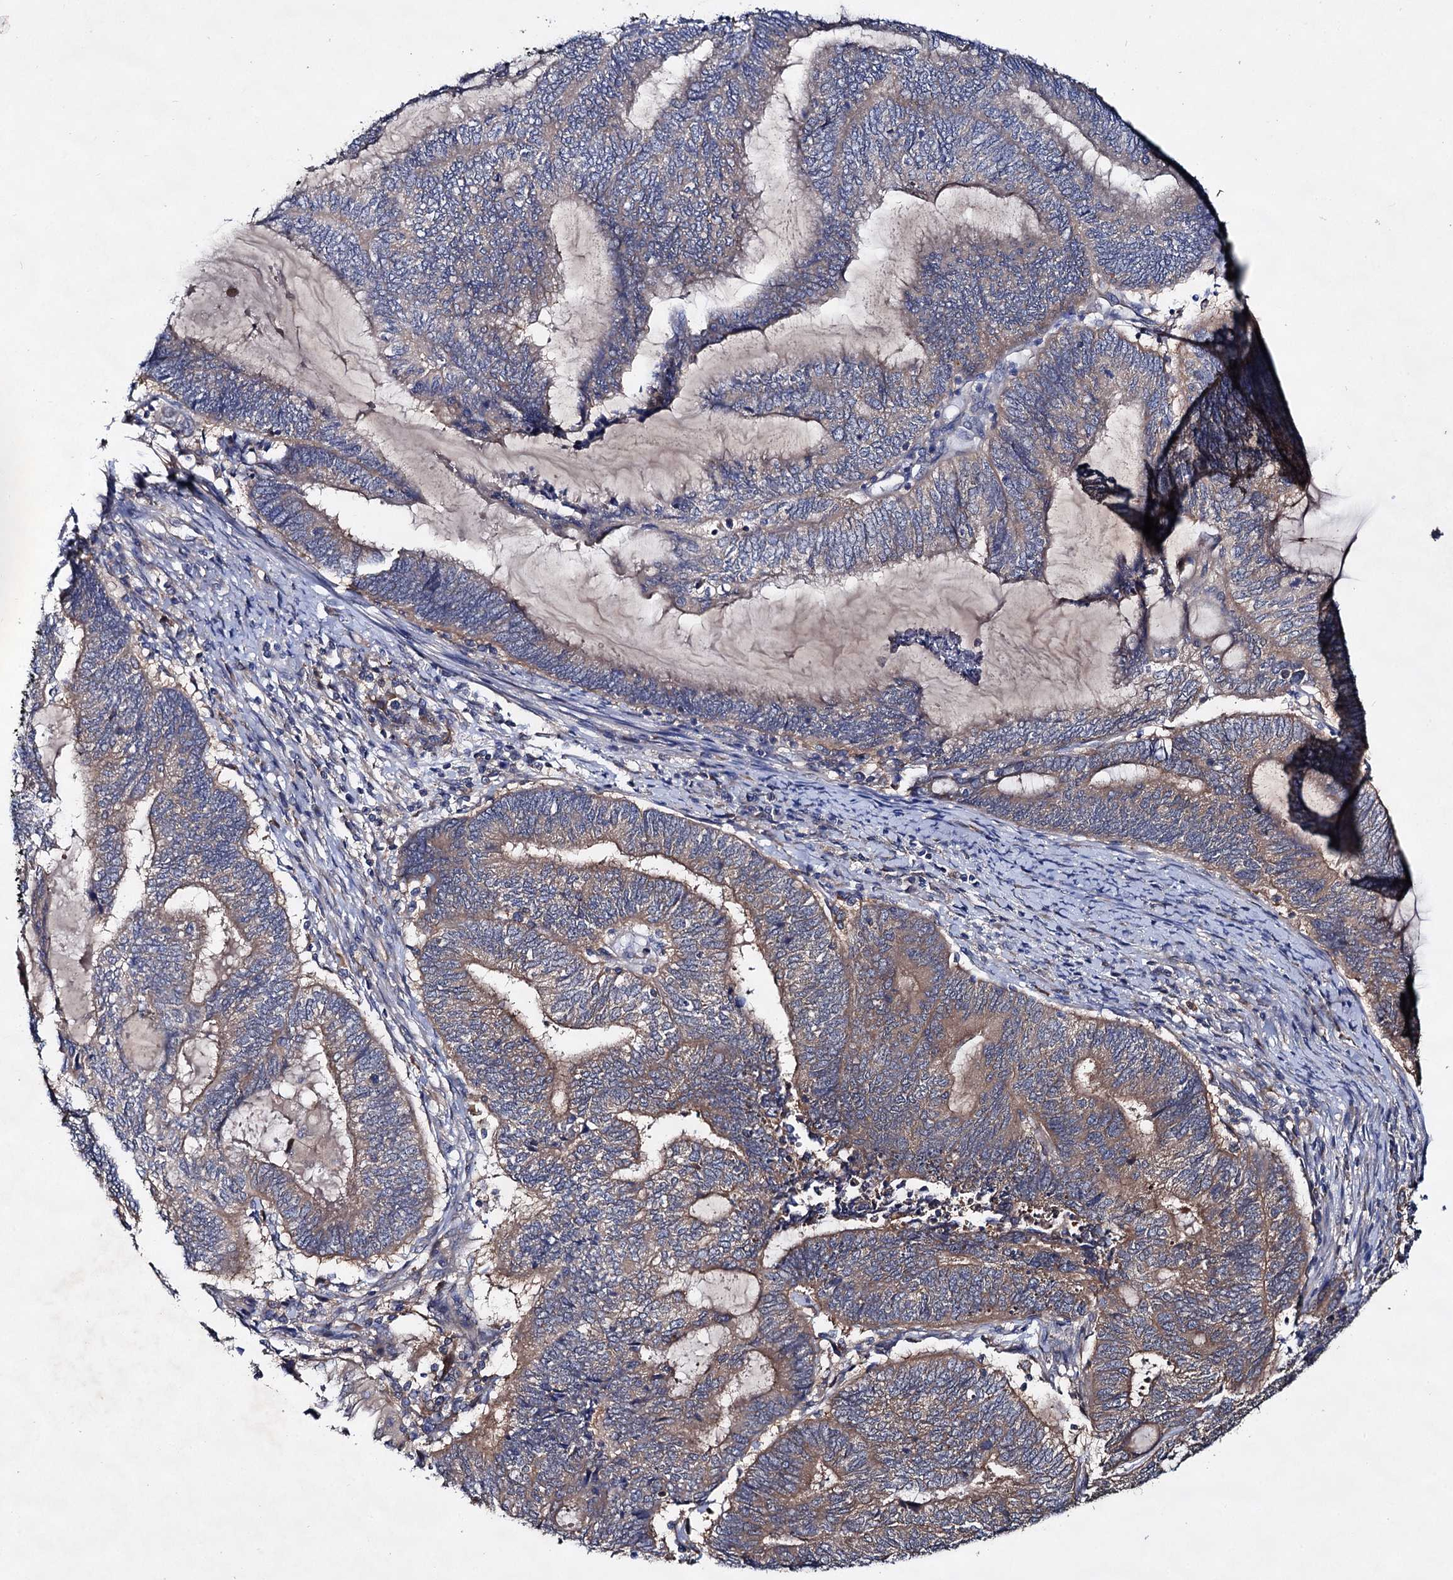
{"staining": {"intensity": "moderate", "quantity": "25%-75%", "location": "cytoplasmic/membranous"}, "tissue": "endometrial cancer", "cell_type": "Tumor cells", "image_type": "cancer", "snomed": [{"axis": "morphology", "description": "Adenocarcinoma, NOS"}, {"axis": "topography", "description": "Uterus"}, {"axis": "topography", "description": "Endometrium"}], "caption": "Endometrial cancer stained for a protein (brown) demonstrates moderate cytoplasmic/membranous positive staining in approximately 25%-75% of tumor cells.", "gene": "VPS29", "patient": {"sex": "female", "age": 70}}